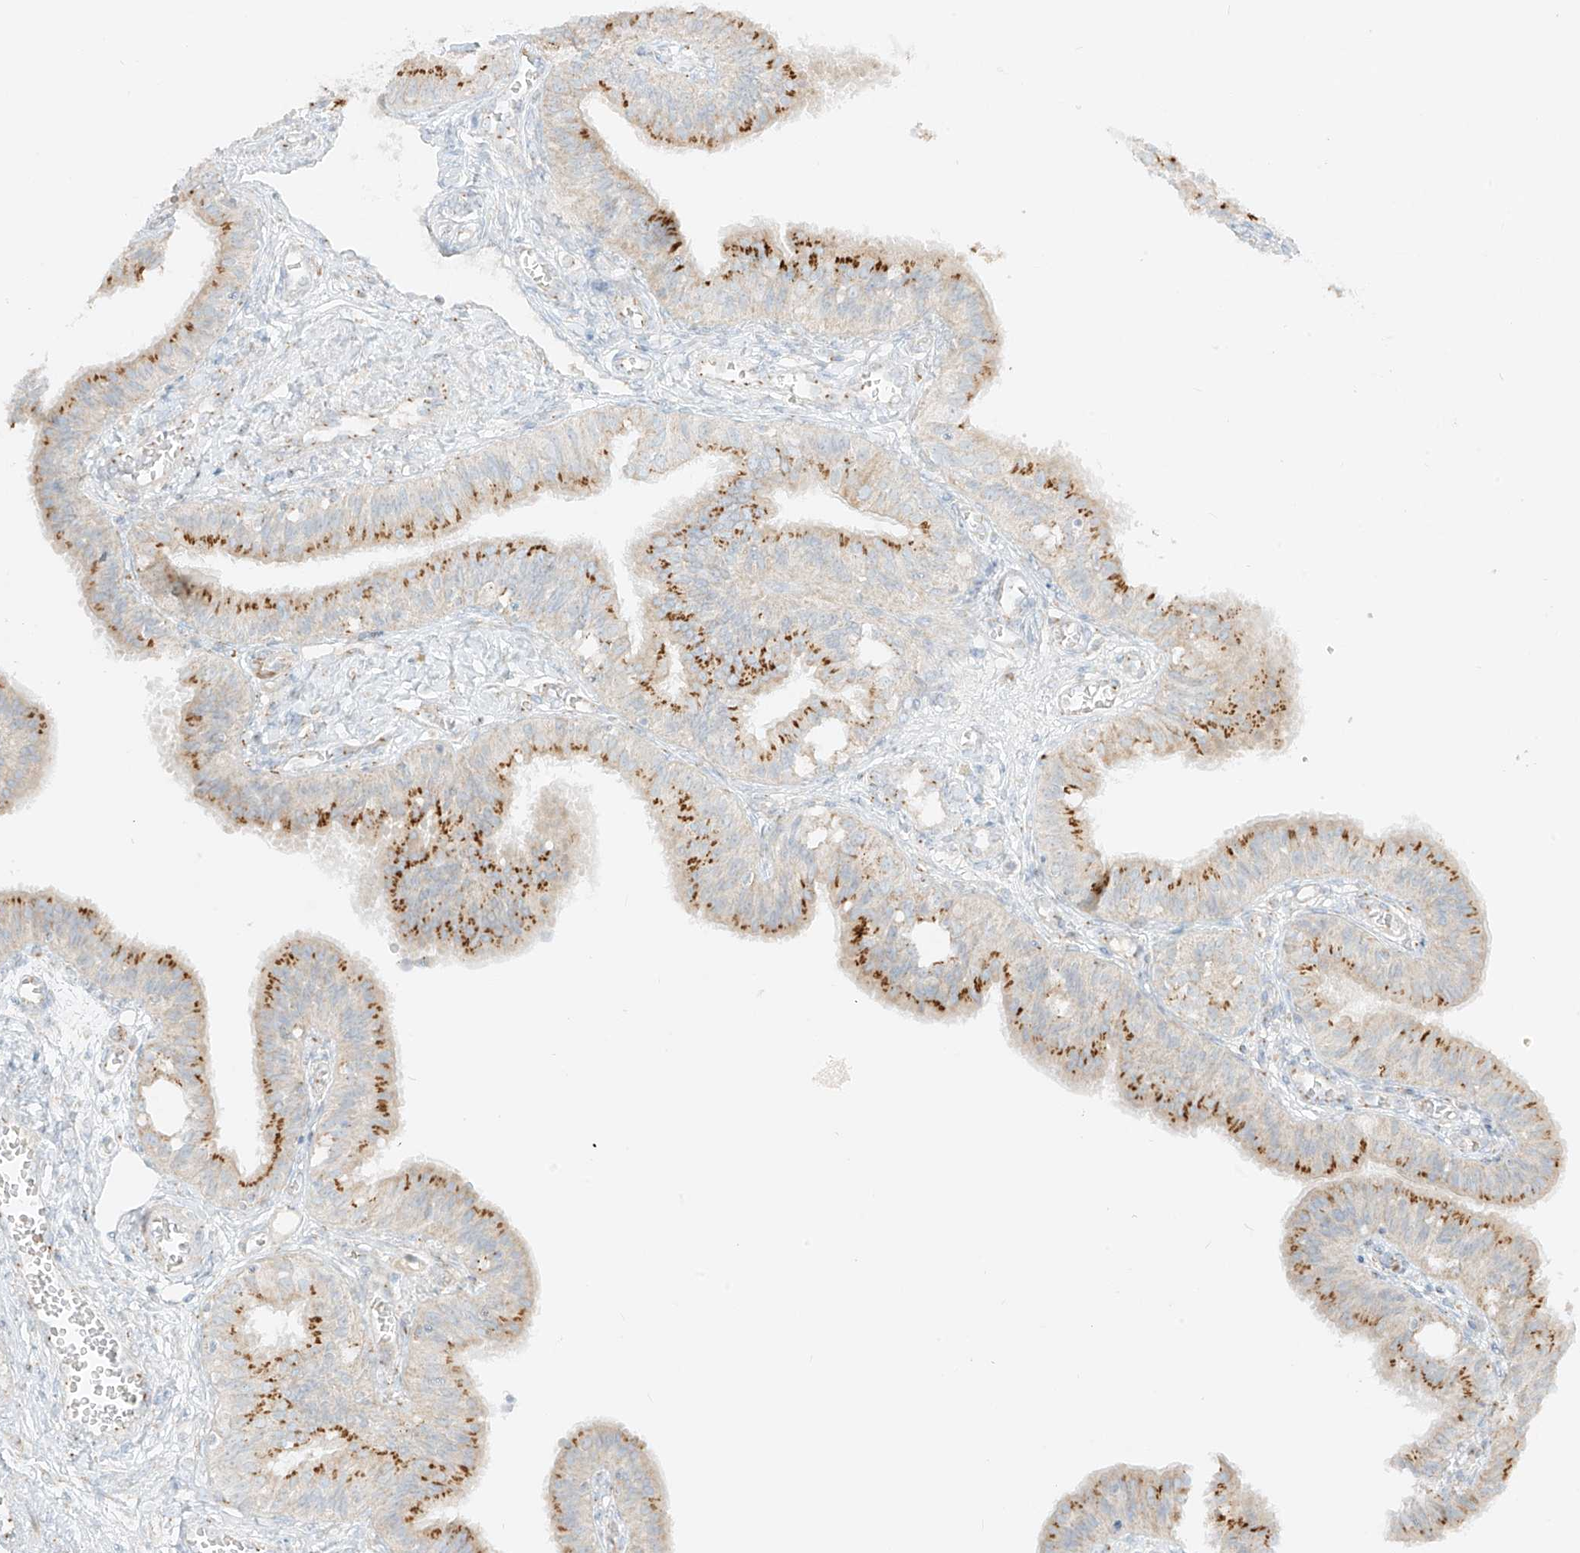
{"staining": {"intensity": "moderate", "quantity": "25%-75%", "location": "cytoplasmic/membranous"}, "tissue": "fallopian tube", "cell_type": "Glandular cells", "image_type": "normal", "snomed": [{"axis": "morphology", "description": "Normal tissue, NOS"}, {"axis": "topography", "description": "Fallopian tube"}, {"axis": "topography", "description": "Ovary"}], "caption": "Fallopian tube stained with DAB (3,3'-diaminobenzidine) immunohistochemistry (IHC) reveals medium levels of moderate cytoplasmic/membranous positivity in about 25%-75% of glandular cells.", "gene": "TMEM87B", "patient": {"sex": "female", "age": 42}}